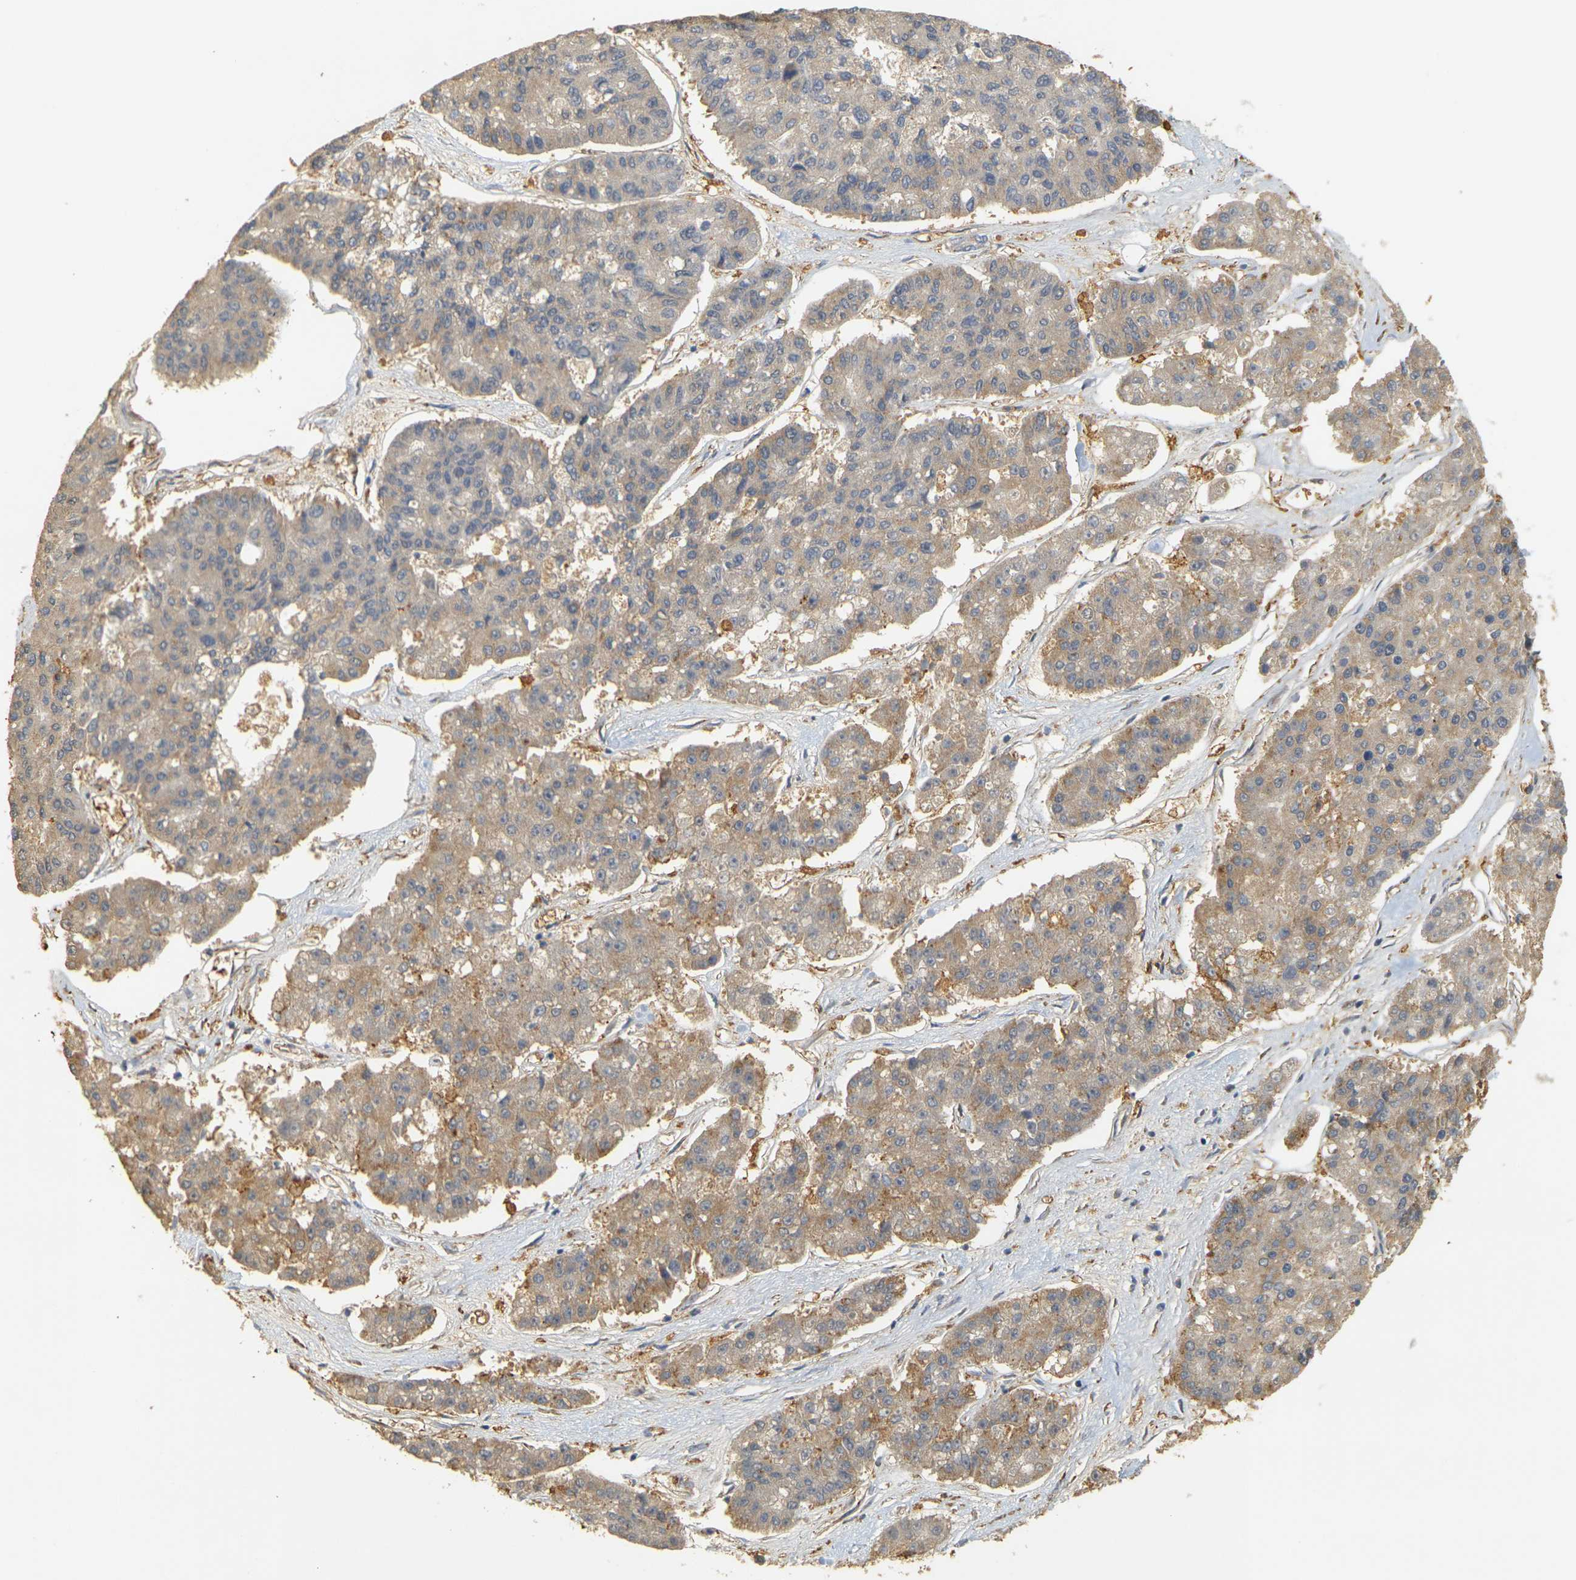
{"staining": {"intensity": "weak", "quantity": "25%-75%", "location": "cytoplasmic/membranous"}, "tissue": "pancreatic cancer", "cell_type": "Tumor cells", "image_type": "cancer", "snomed": [{"axis": "morphology", "description": "Adenocarcinoma, NOS"}, {"axis": "topography", "description": "Pancreas"}], "caption": "A micrograph showing weak cytoplasmic/membranous staining in about 25%-75% of tumor cells in adenocarcinoma (pancreatic), as visualized by brown immunohistochemical staining.", "gene": "MEGF9", "patient": {"sex": "male", "age": 50}}